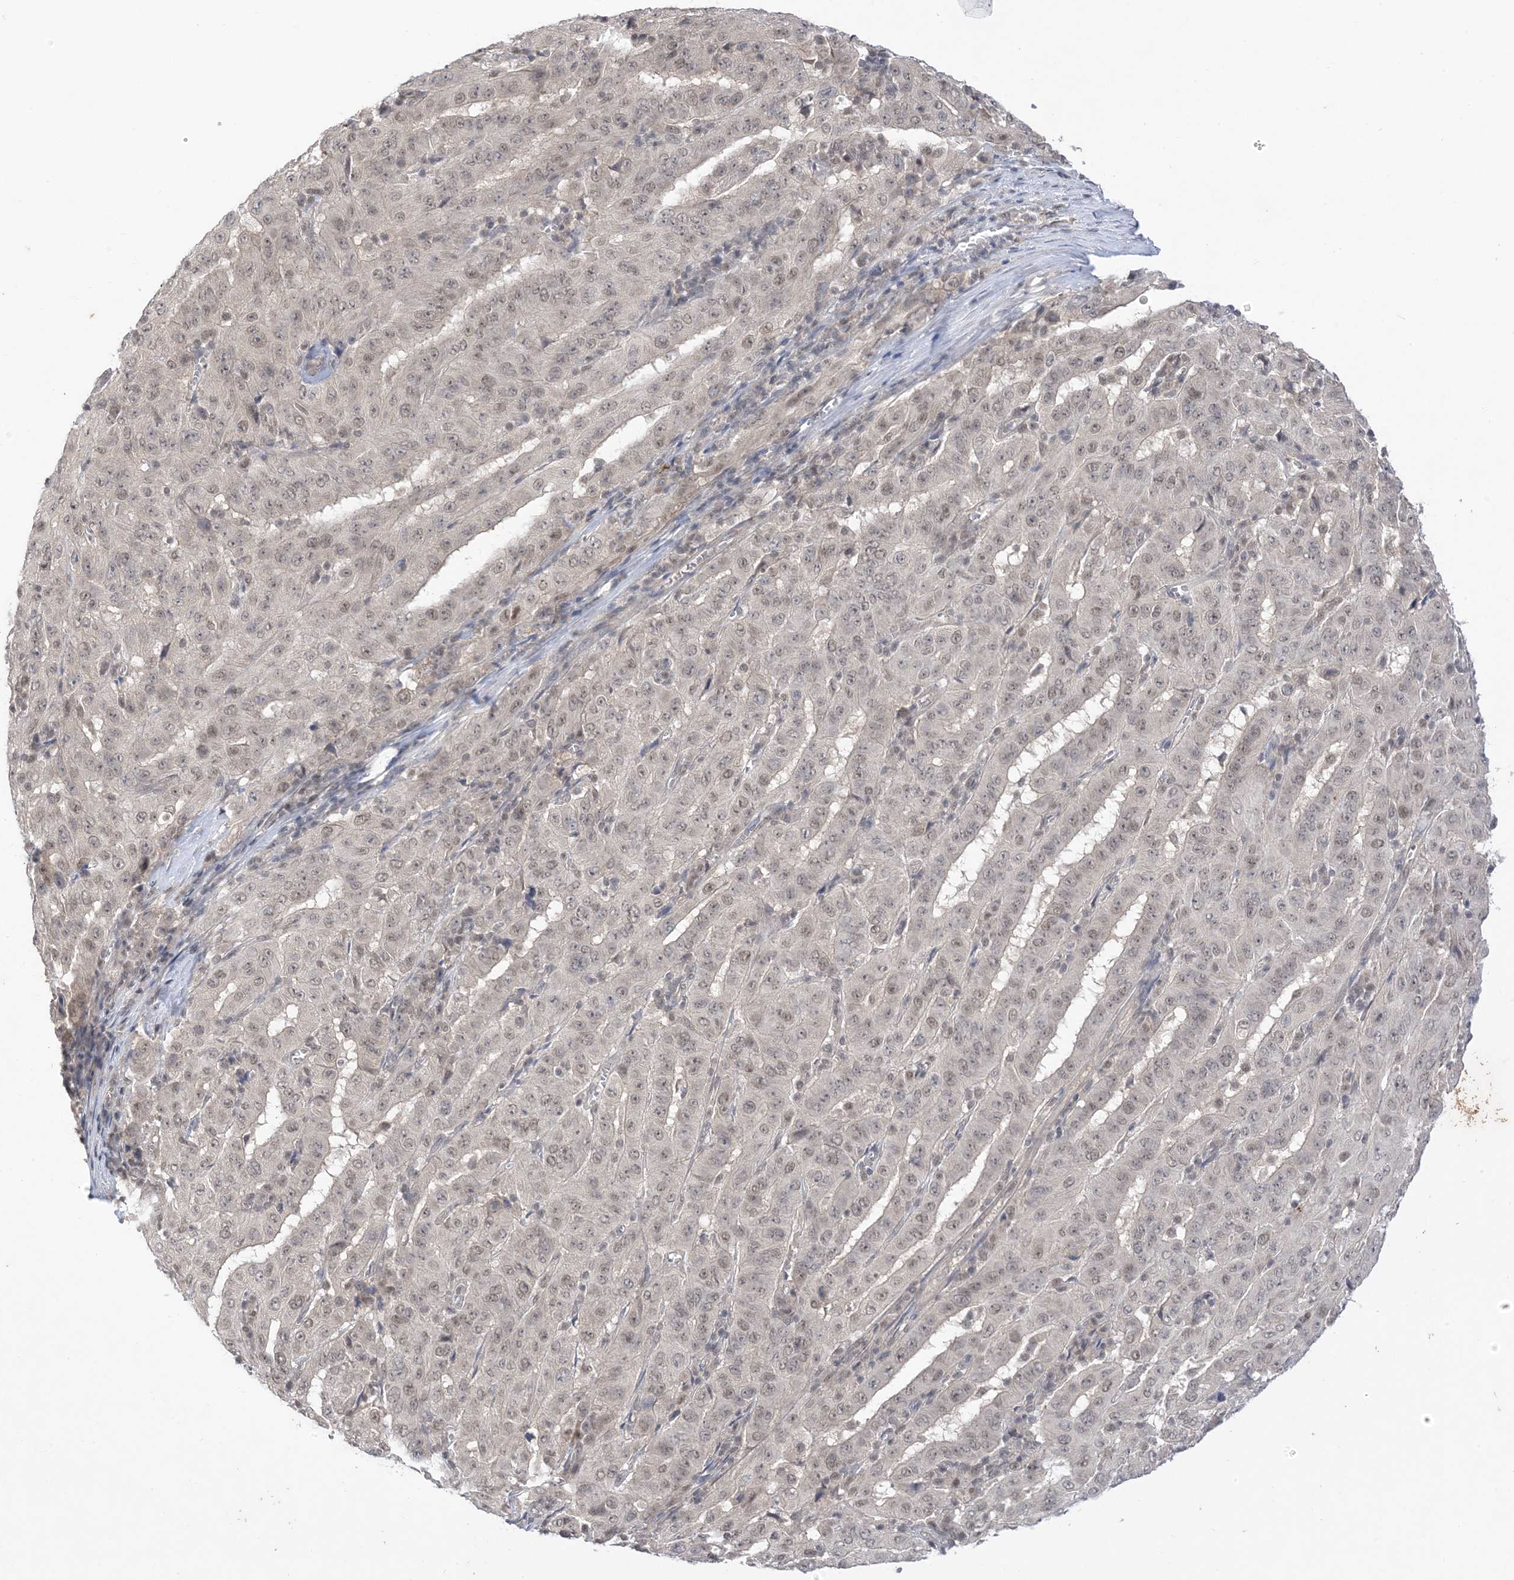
{"staining": {"intensity": "weak", "quantity": "25%-75%", "location": "nuclear"}, "tissue": "pancreatic cancer", "cell_type": "Tumor cells", "image_type": "cancer", "snomed": [{"axis": "morphology", "description": "Adenocarcinoma, NOS"}, {"axis": "topography", "description": "Pancreas"}], "caption": "Pancreatic adenocarcinoma was stained to show a protein in brown. There is low levels of weak nuclear expression in approximately 25%-75% of tumor cells. (DAB (3,3'-diaminobenzidine) IHC, brown staining for protein, blue staining for nuclei).", "gene": "RANBP9", "patient": {"sex": "male", "age": 63}}